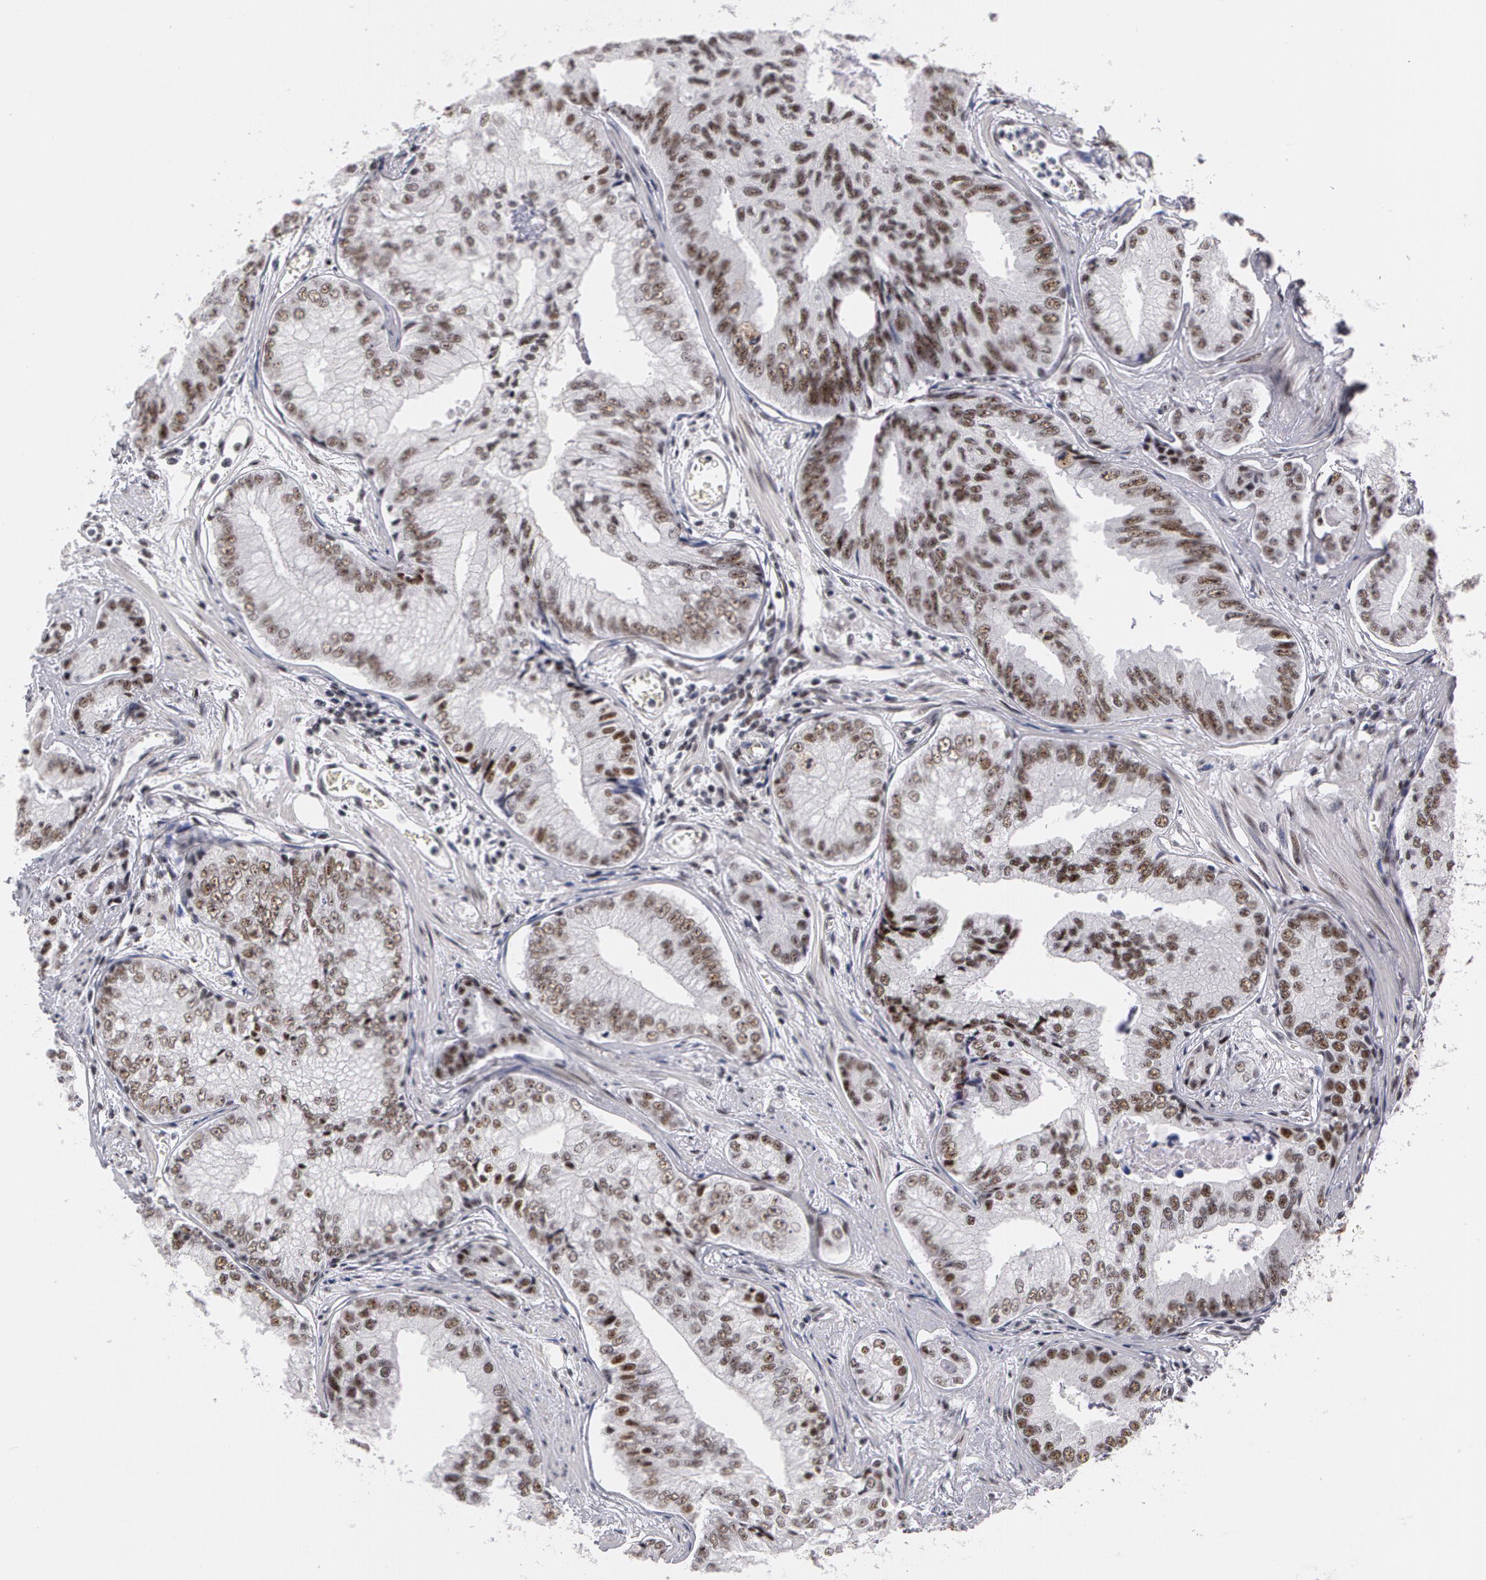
{"staining": {"intensity": "moderate", "quantity": ">75%", "location": "nuclear"}, "tissue": "prostate cancer", "cell_type": "Tumor cells", "image_type": "cancer", "snomed": [{"axis": "morphology", "description": "Adenocarcinoma, High grade"}, {"axis": "topography", "description": "Prostate"}], "caption": "Protein analysis of adenocarcinoma (high-grade) (prostate) tissue displays moderate nuclear positivity in approximately >75% of tumor cells.", "gene": "PNN", "patient": {"sex": "male", "age": 56}}